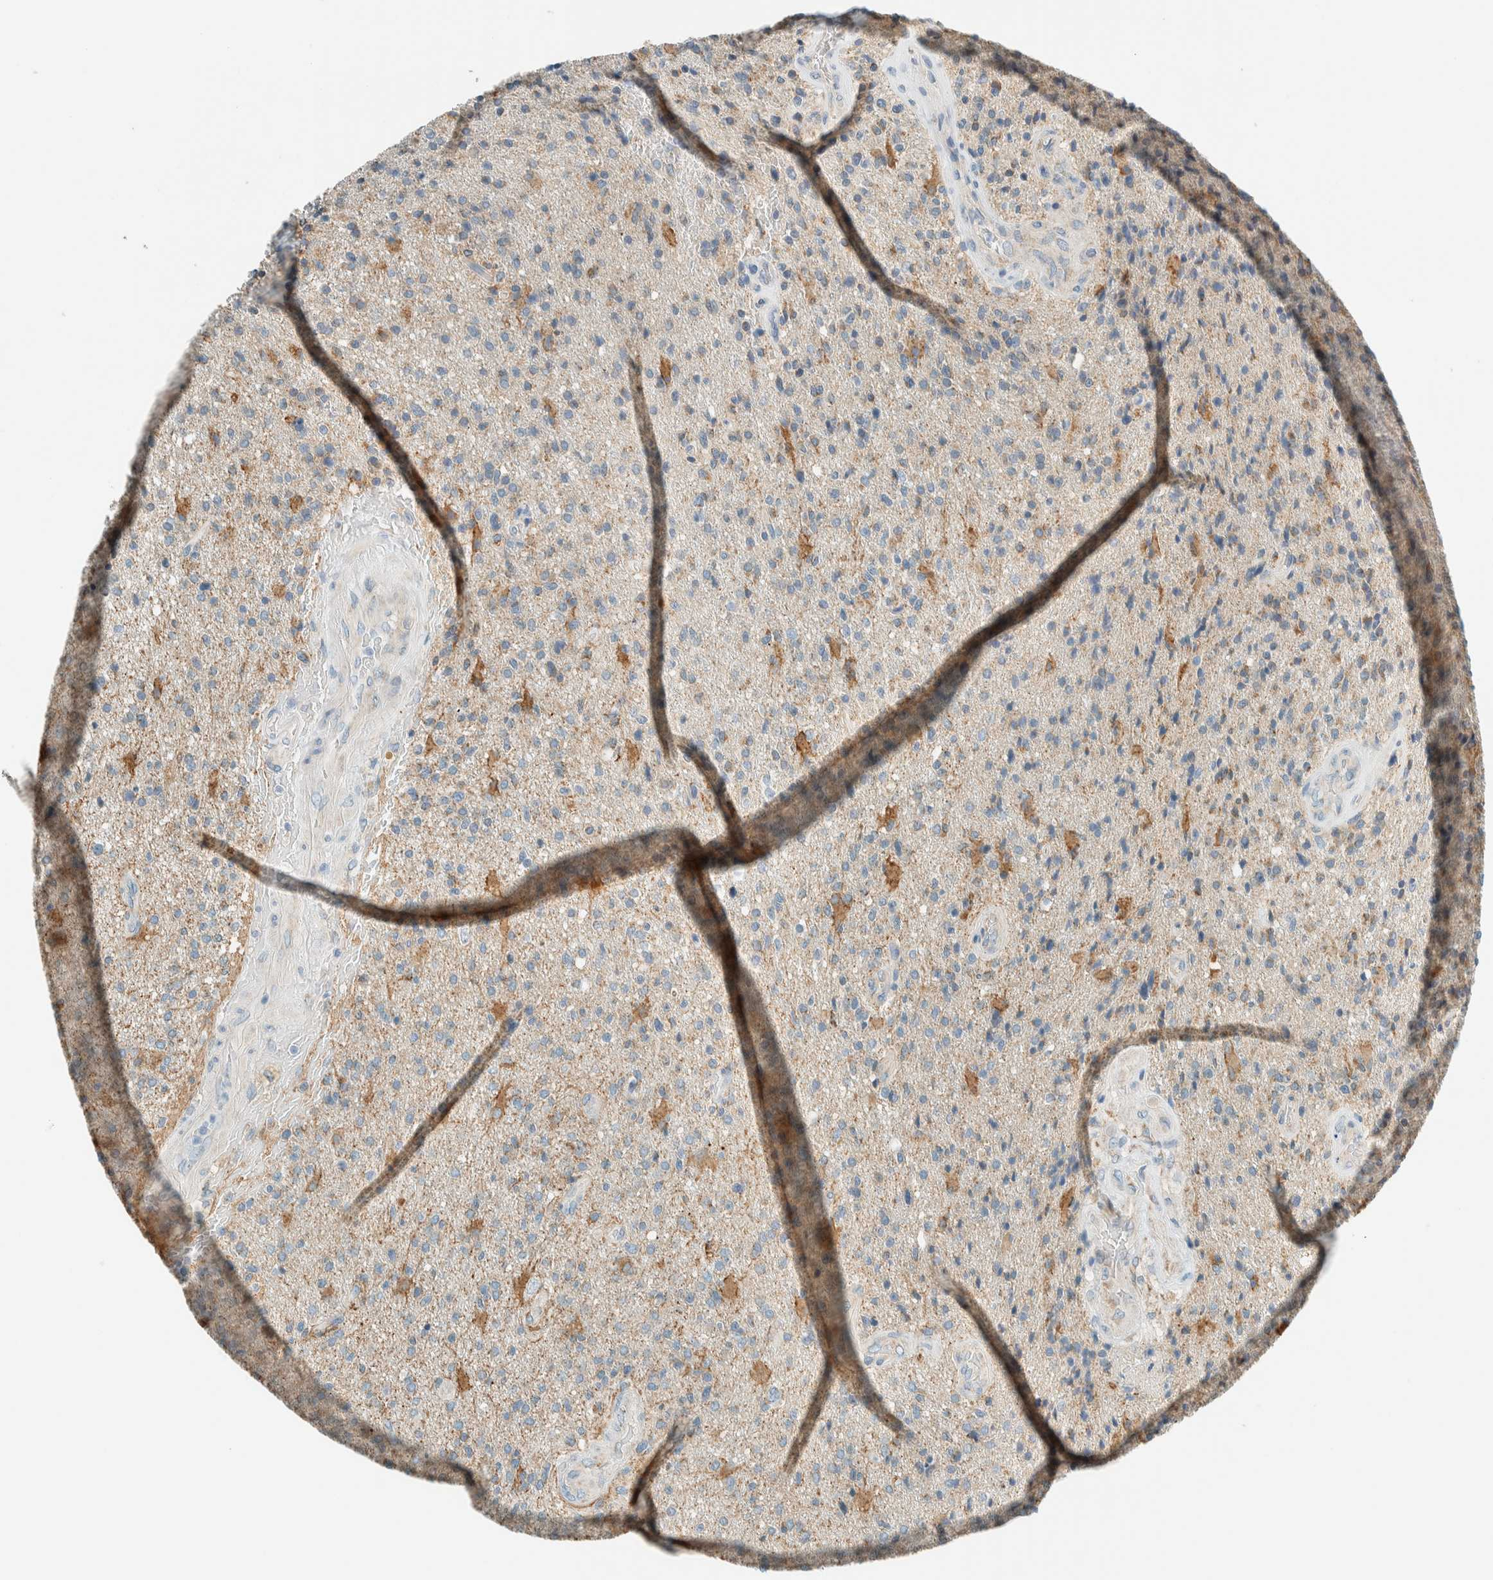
{"staining": {"intensity": "weak", "quantity": "<25%", "location": "cytoplasmic/membranous"}, "tissue": "glioma", "cell_type": "Tumor cells", "image_type": "cancer", "snomed": [{"axis": "morphology", "description": "Glioma, malignant, High grade"}, {"axis": "topography", "description": "Brain"}], "caption": "Immunohistochemistry (IHC) of glioma demonstrates no positivity in tumor cells.", "gene": "ALDH7A1", "patient": {"sex": "male", "age": 72}}